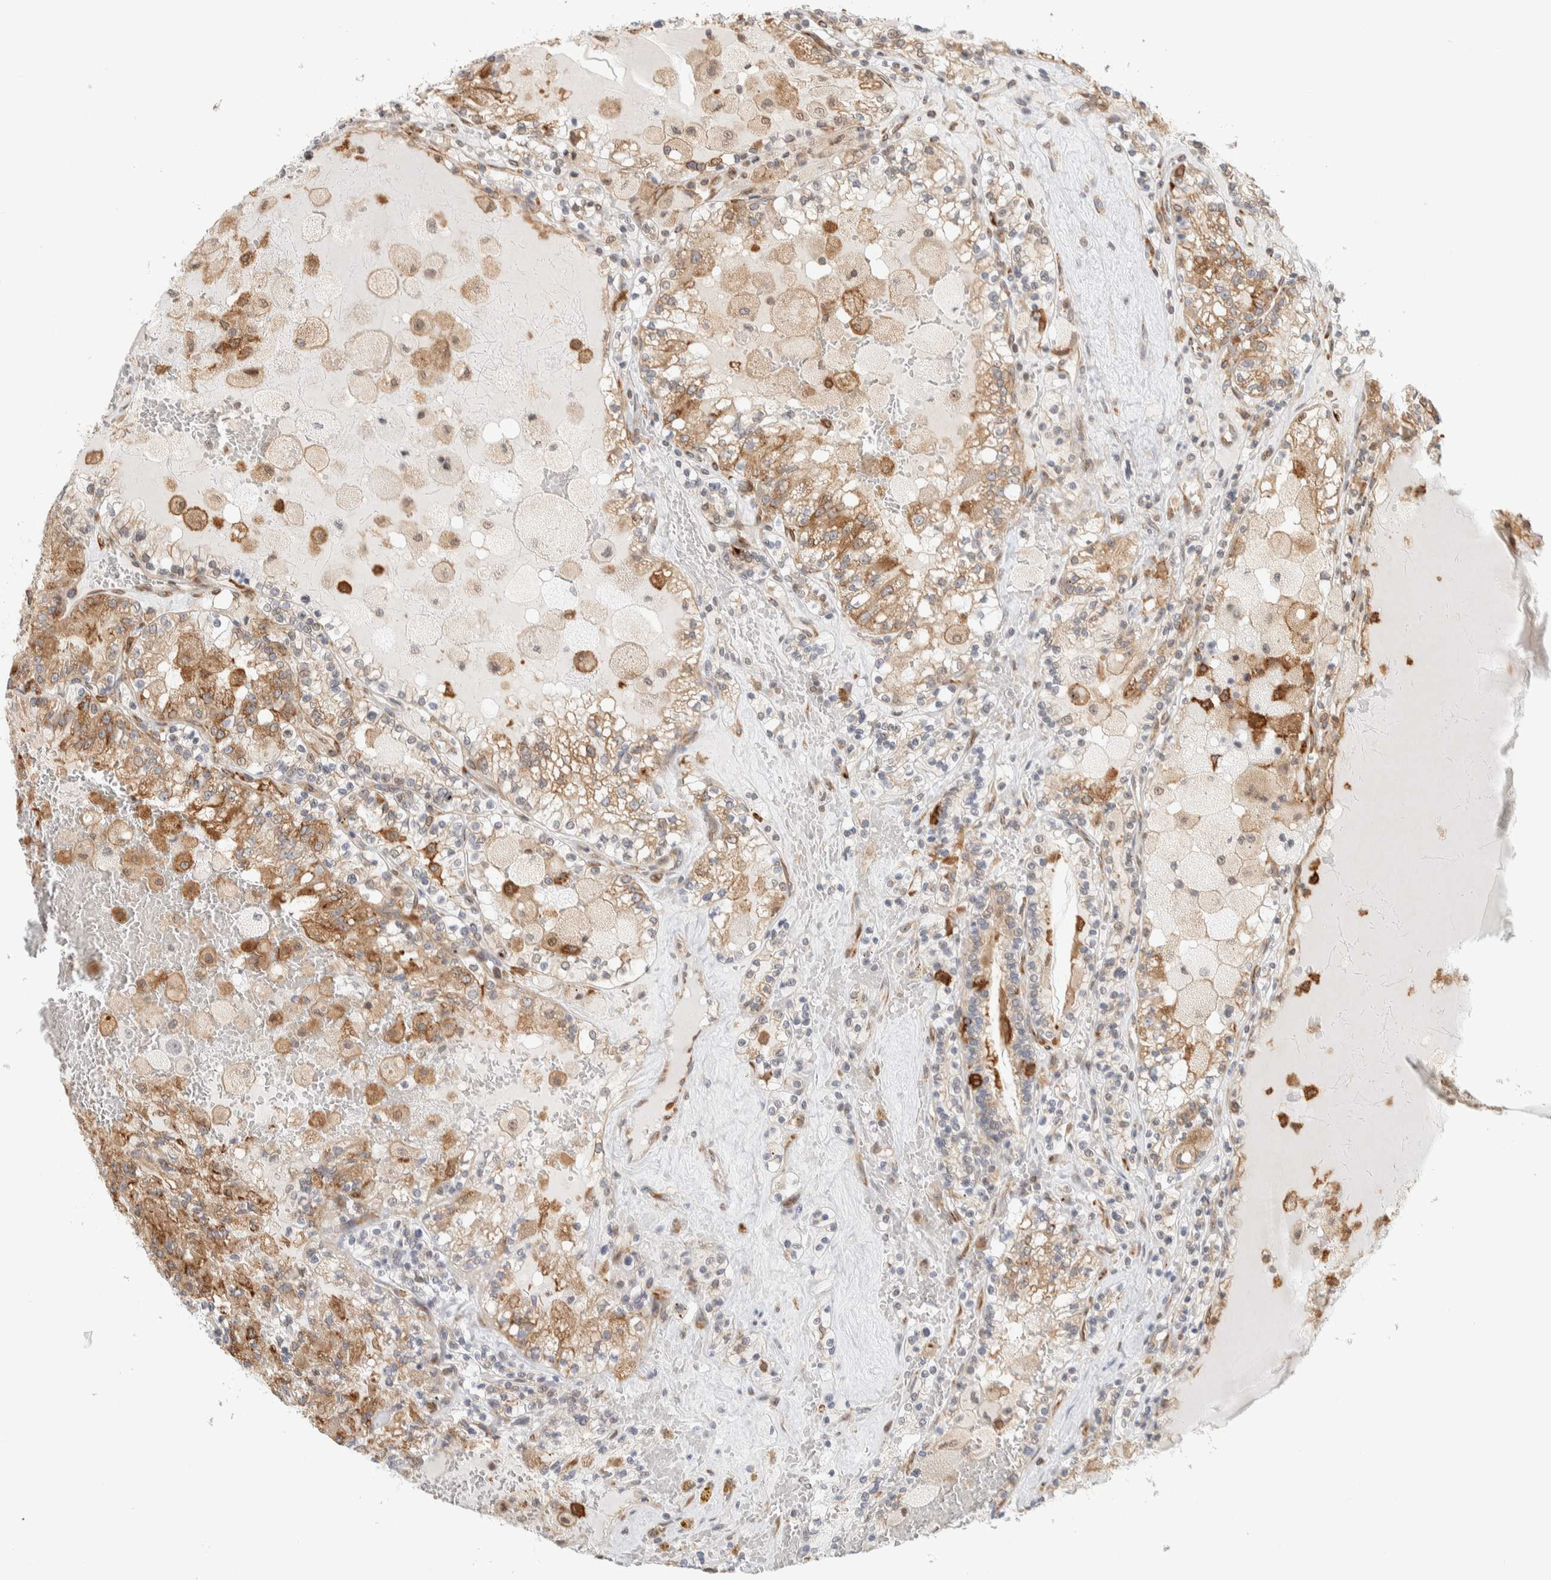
{"staining": {"intensity": "moderate", "quantity": ">75%", "location": "cytoplasmic/membranous"}, "tissue": "renal cancer", "cell_type": "Tumor cells", "image_type": "cancer", "snomed": [{"axis": "morphology", "description": "Adenocarcinoma, NOS"}, {"axis": "topography", "description": "Kidney"}], "caption": "About >75% of tumor cells in human renal adenocarcinoma exhibit moderate cytoplasmic/membranous protein staining as visualized by brown immunohistochemical staining.", "gene": "LLGL2", "patient": {"sex": "female", "age": 56}}